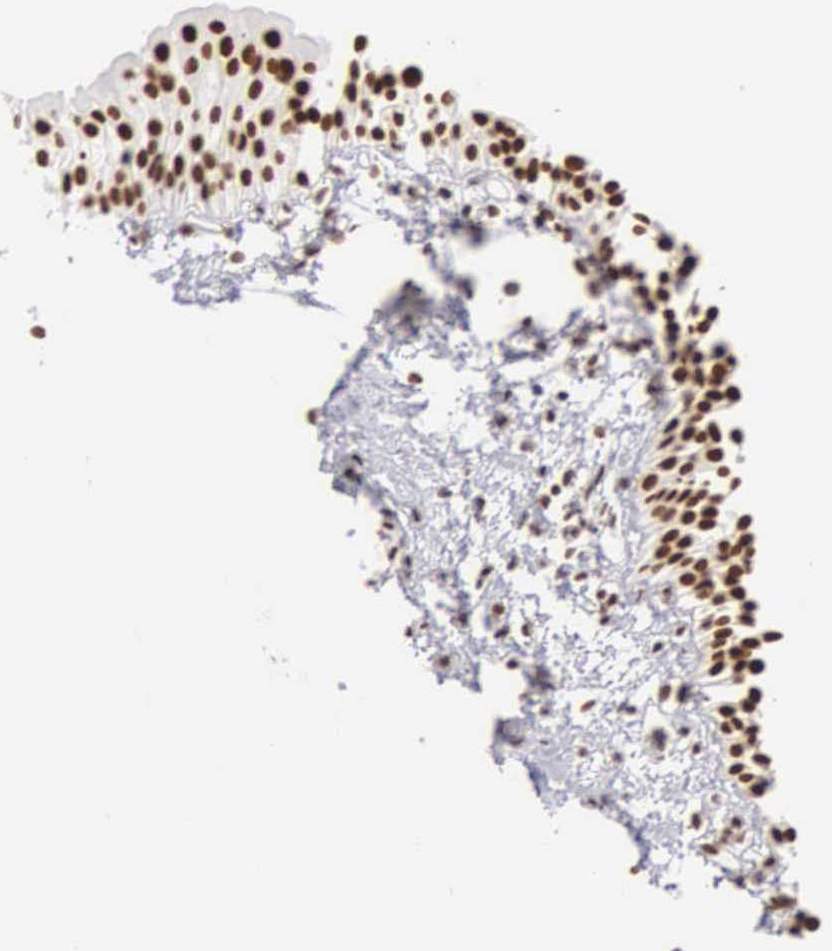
{"staining": {"intensity": "strong", "quantity": ">75%", "location": "nuclear"}, "tissue": "urinary bladder", "cell_type": "Urothelial cells", "image_type": "normal", "snomed": [{"axis": "morphology", "description": "Normal tissue, NOS"}, {"axis": "topography", "description": "Urinary bladder"}], "caption": "Urothelial cells show strong nuclear positivity in approximately >75% of cells in benign urinary bladder.", "gene": "CSTF2", "patient": {"sex": "male", "age": 48}}